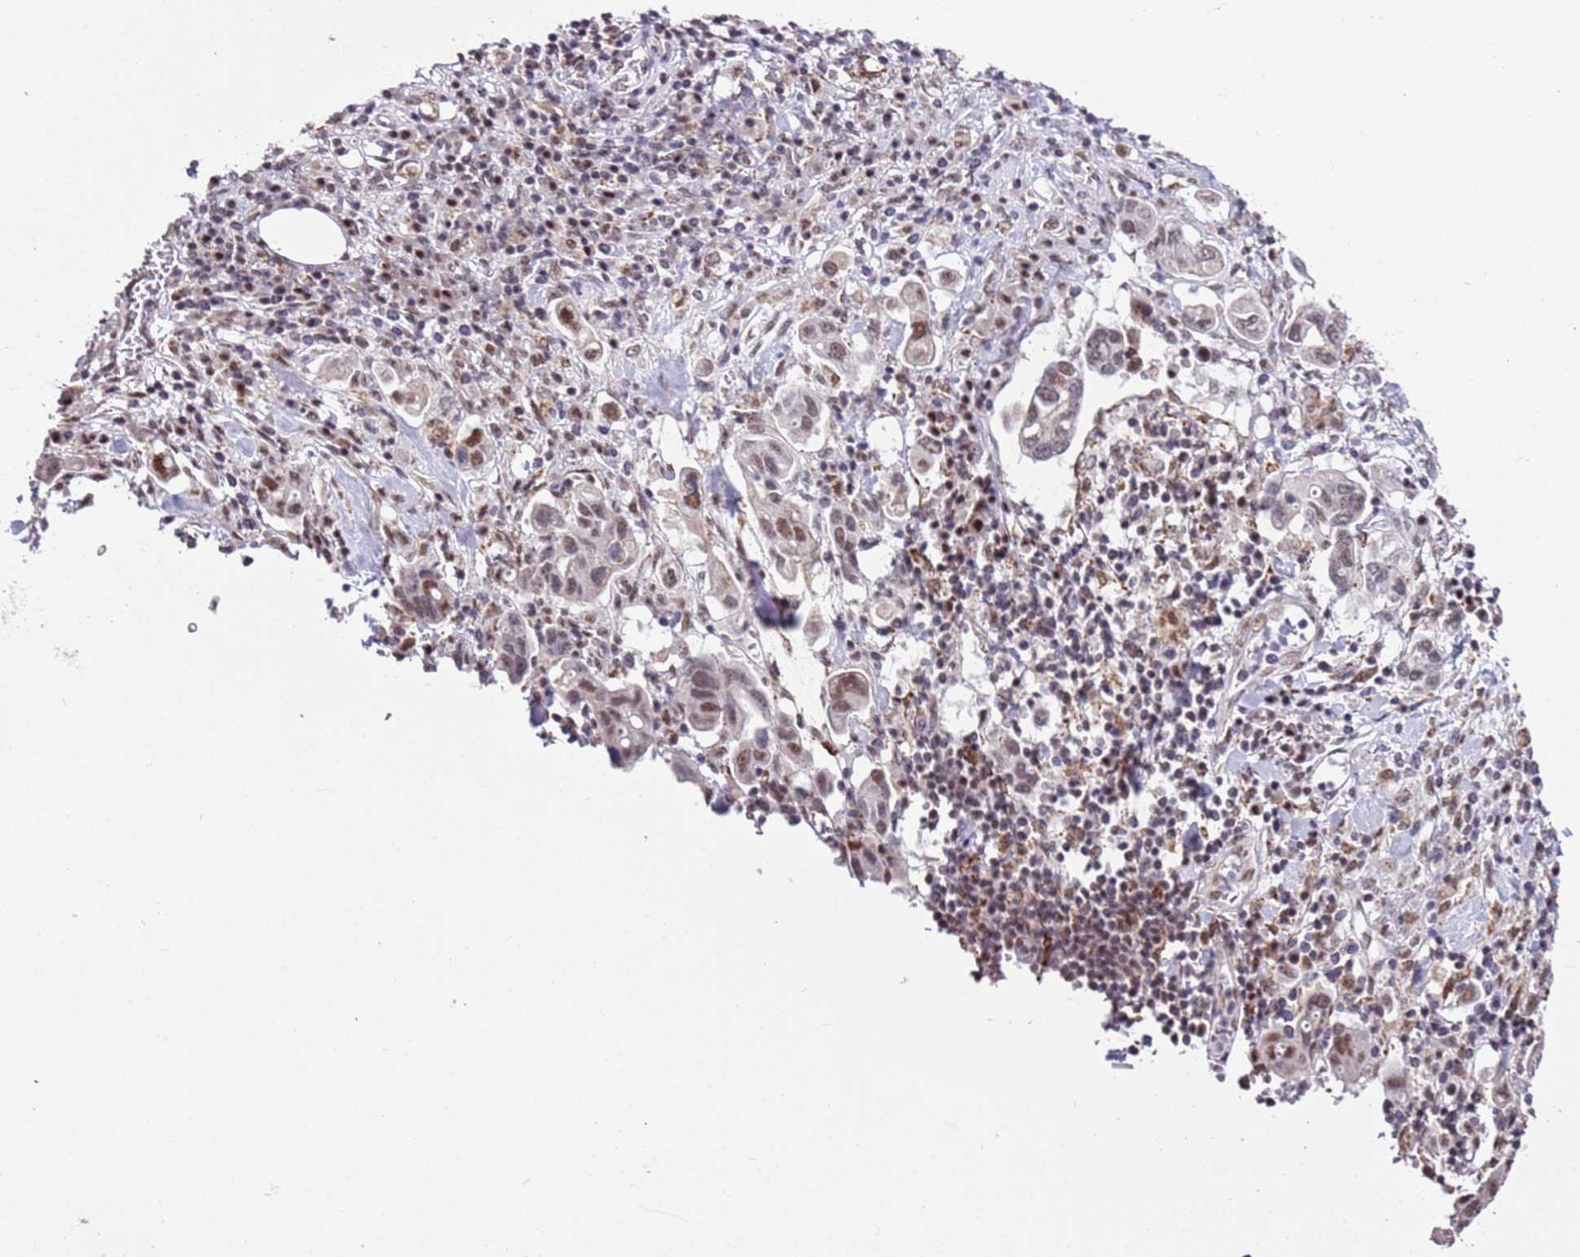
{"staining": {"intensity": "weak", "quantity": ">75%", "location": "nuclear"}, "tissue": "stomach cancer", "cell_type": "Tumor cells", "image_type": "cancer", "snomed": [{"axis": "morphology", "description": "Adenocarcinoma, NOS"}, {"axis": "topography", "description": "Stomach, upper"}, {"axis": "topography", "description": "Stomach"}], "caption": "About >75% of tumor cells in stomach adenocarcinoma show weak nuclear protein expression as visualized by brown immunohistochemical staining.", "gene": "AKAP8L", "patient": {"sex": "male", "age": 62}}